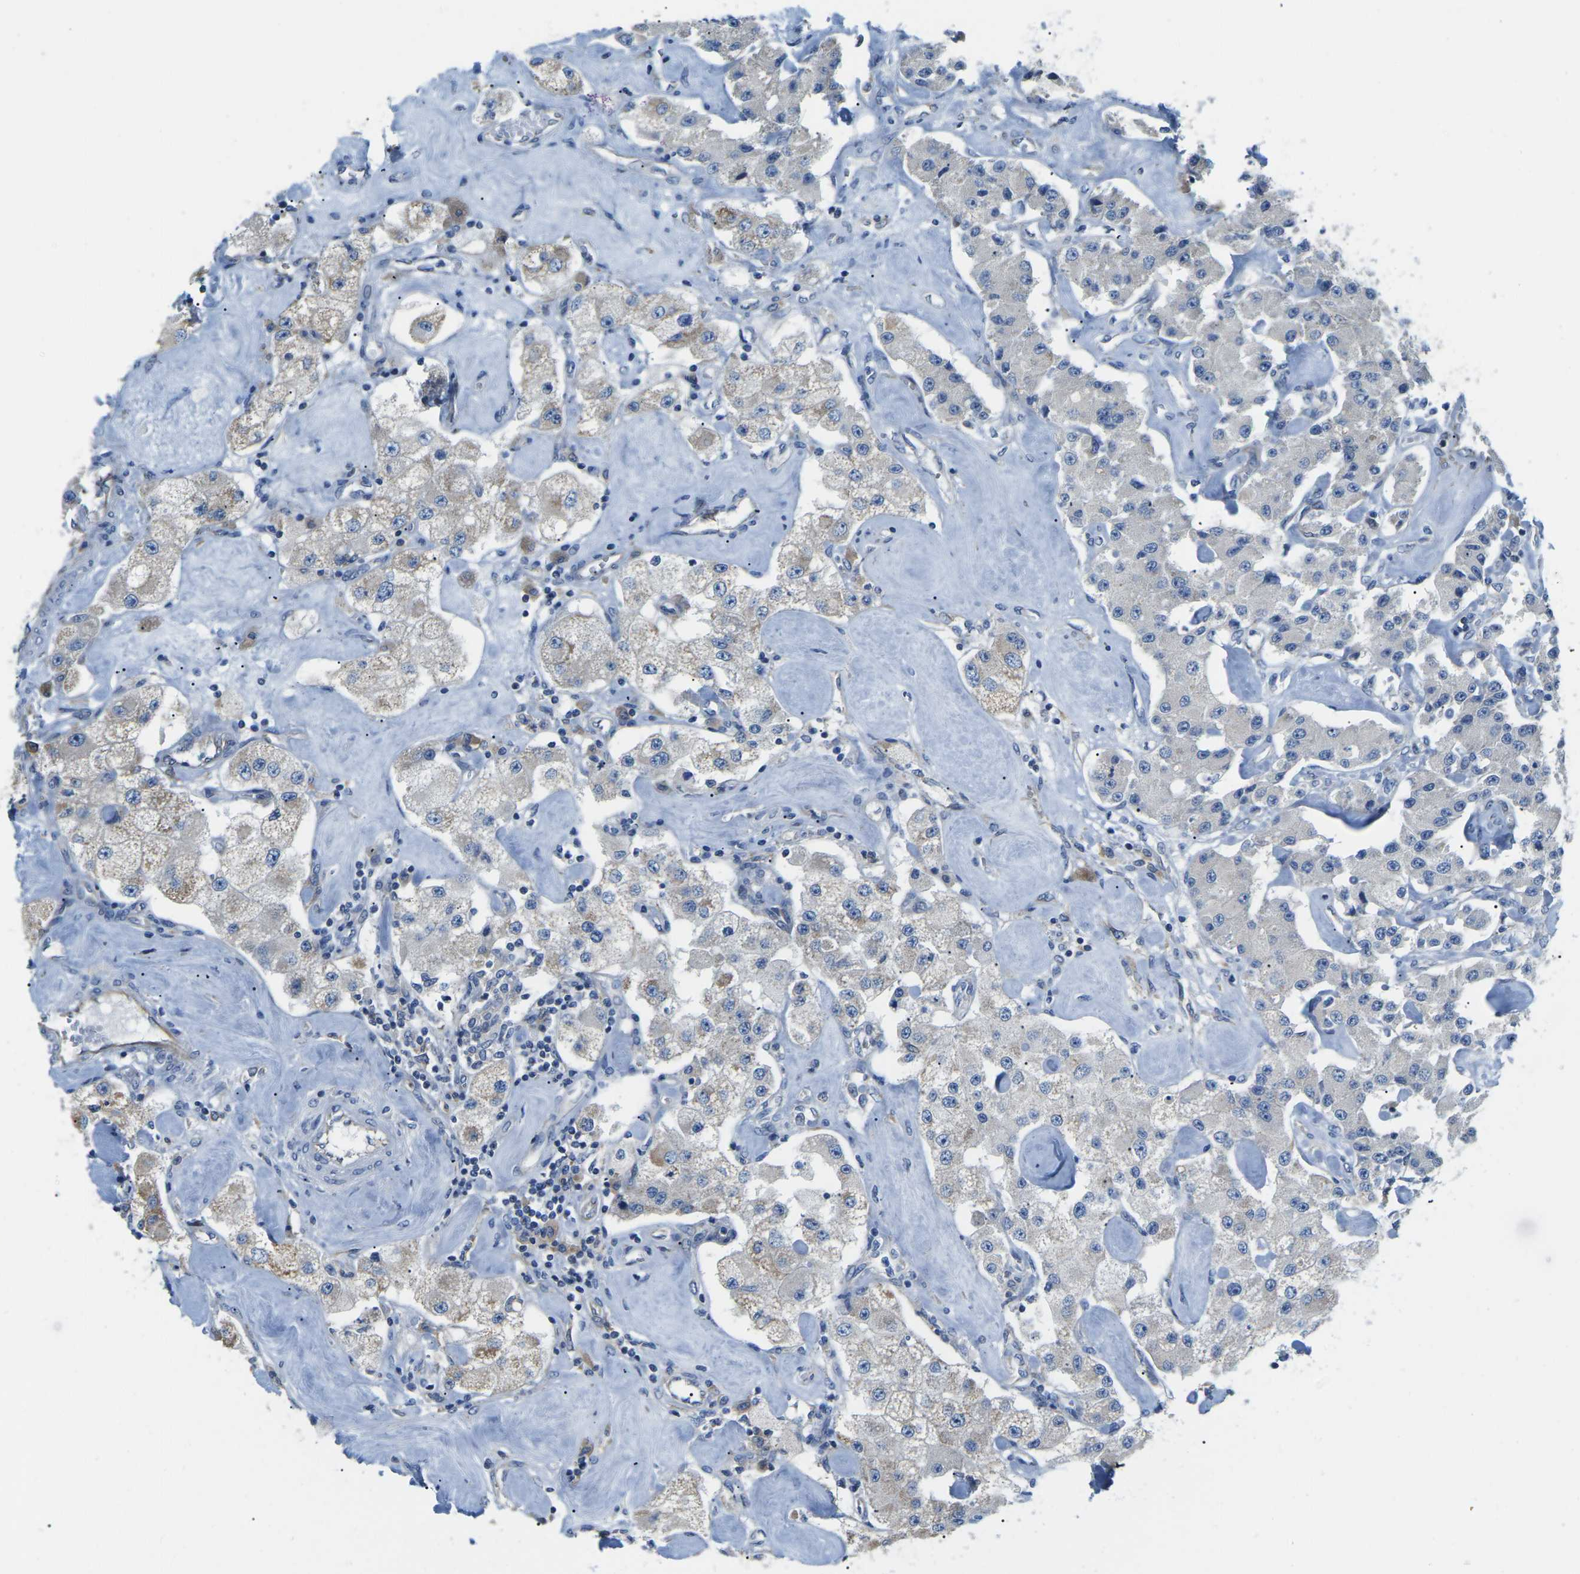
{"staining": {"intensity": "weak", "quantity": "25%-75%", "location": "cytoplasmic/membranous"}, "tissue": "carcinoid", "cell_type": "Tumor cells", "image_type": "cancer", "snomed": [{"axis": "morphology", "description": "Carcinoid, malignant, NOS"}, {"axis": "topography", "description": "Pancreas"}], "caption": "Tumor cells reveal low levels of weak cytoplasmic/membranous positivity in approximately 25%-75% of cells in carcinoid. The protein is stained brown, and the nuclei are stained in blue (DAB IHC with brightfield microscopy, high magnification).", "gene": "TMEFF2", "patient": {"sex": "male", "age": 41}}